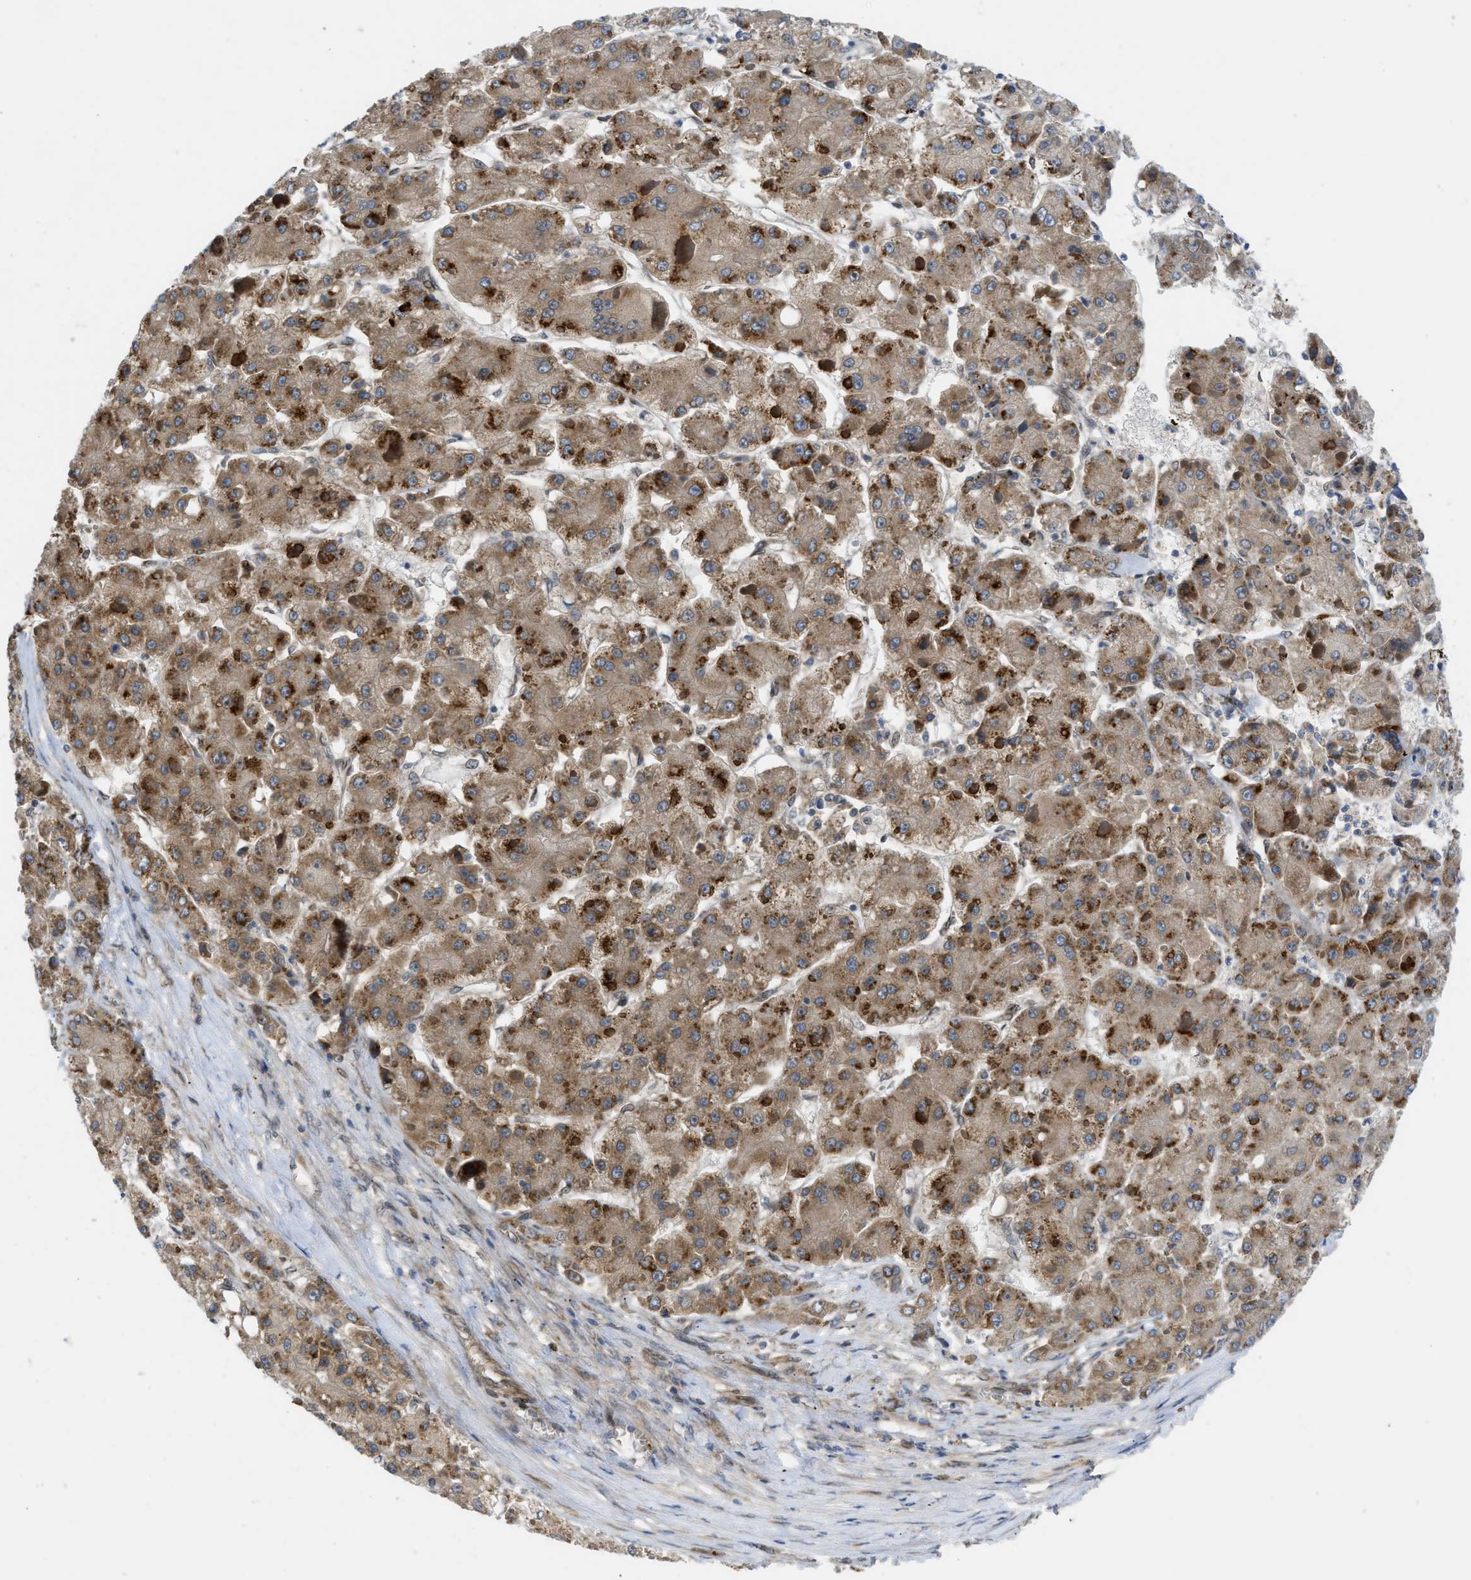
{"staining": {"intensity": "moderate", "quantity": ">75%", "location": "cytoplasmic/membranous"}, "tissue": "liver cancer", "cell_type": "Tumor cells", "image_type": "cancer", "snomed": [{"axis": "morphology", "description": "Carcinoma, Hepatocellular, NOS"}, {"axis": "topography", "description": "Liver"}], "caption": "Human liver hepatocellular carcinoma stained with a brown dye exhibits moderate cytoplasmic/membranous positive staining in about >75% of tumor cells.", "gene": "EIF2AK3", "patient": {"sex": "female", "age": 73}}